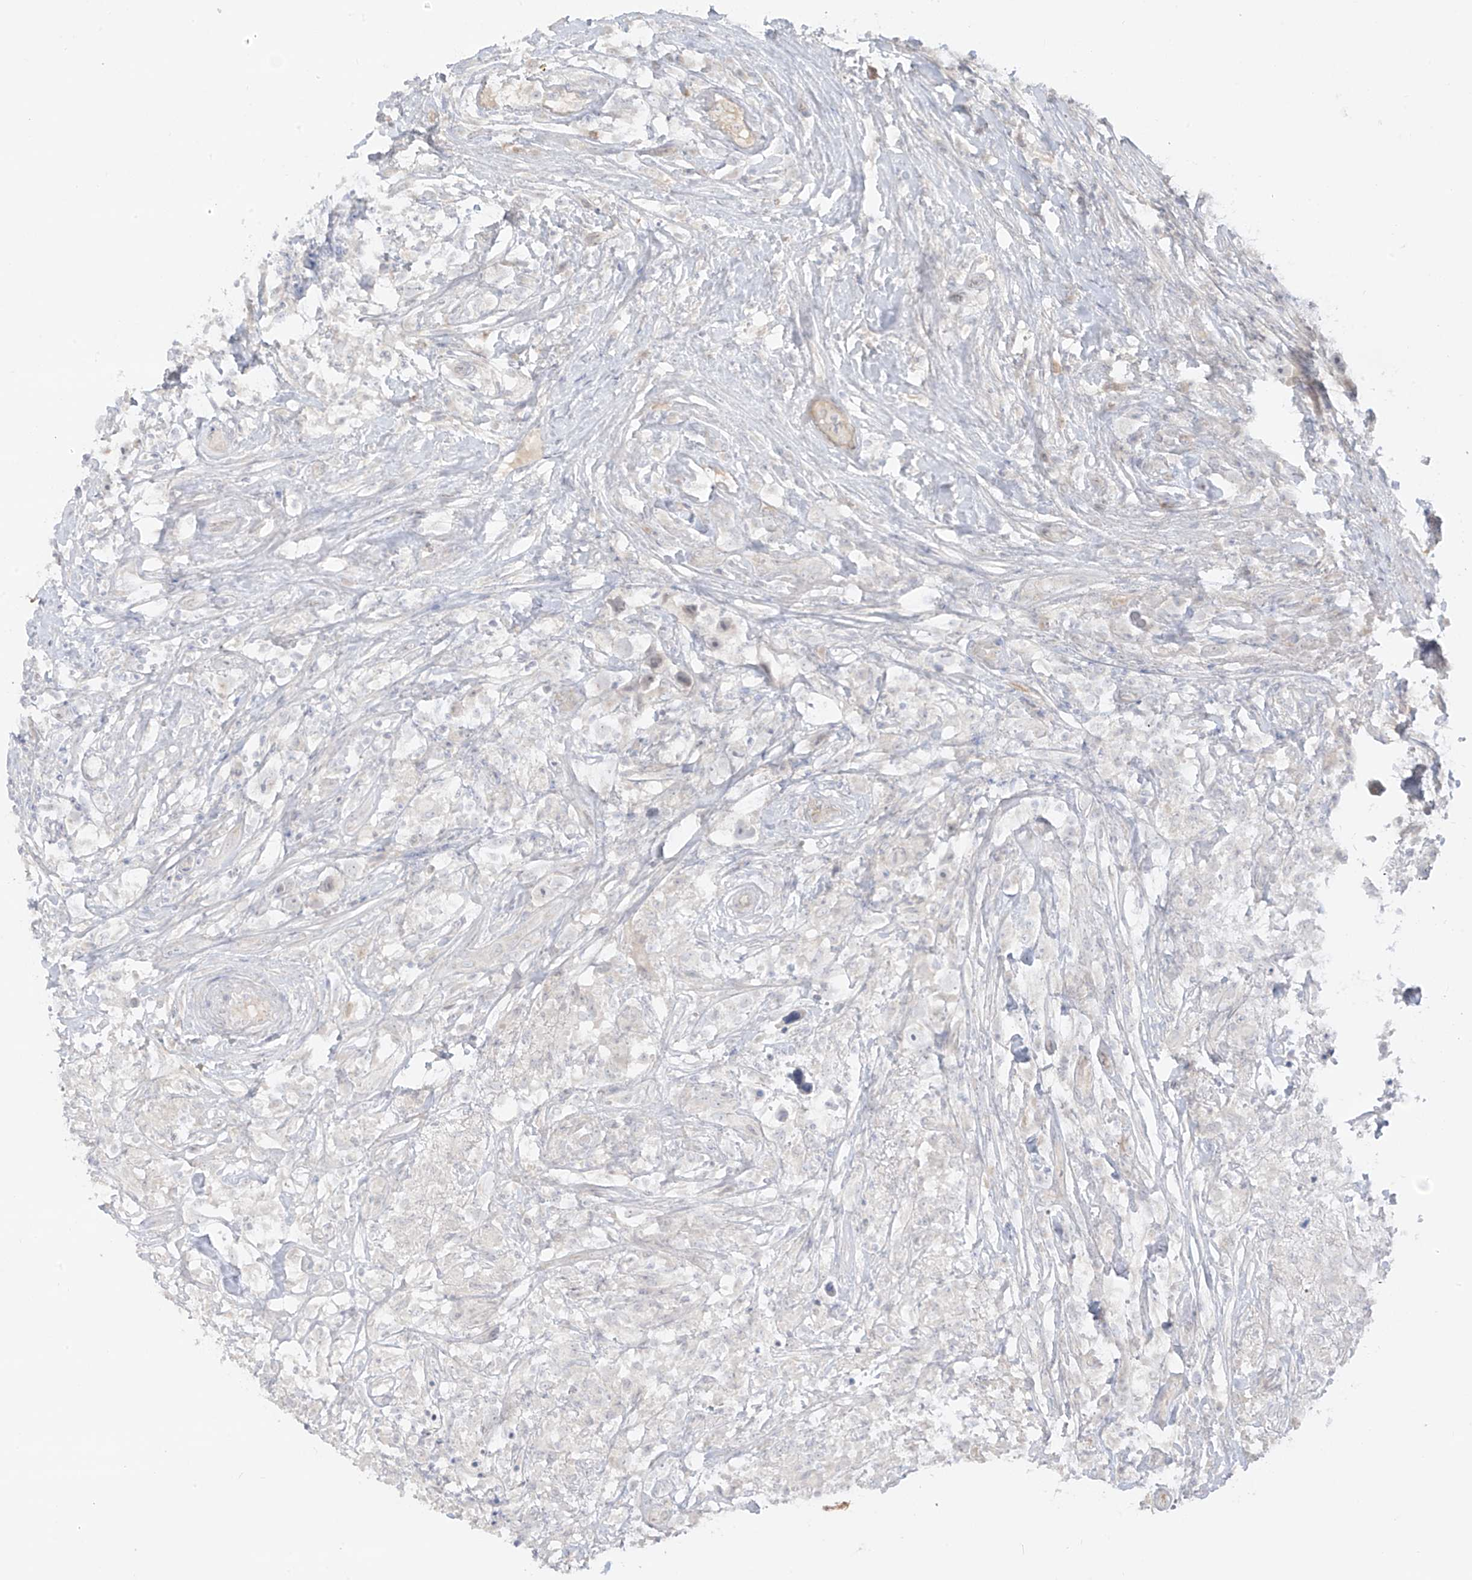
{"staining": {"intensity": "negative", "quantity": "none", "location": "none"}, "tissue": "testis cancer", "cell_type": "Tumor cells", "image_type": "cancer", "snomed": [{"axis": "morphology", "description": "Seminoma, NOS"}, {"axis": "topography", "description": "Testis"}], "caption": "DAB immunohistochemical staining of human testis cancer shows no significant expression in tumor cells.", "gene": "DCDC2", "patient": {"sex": "male", "age": 49}}